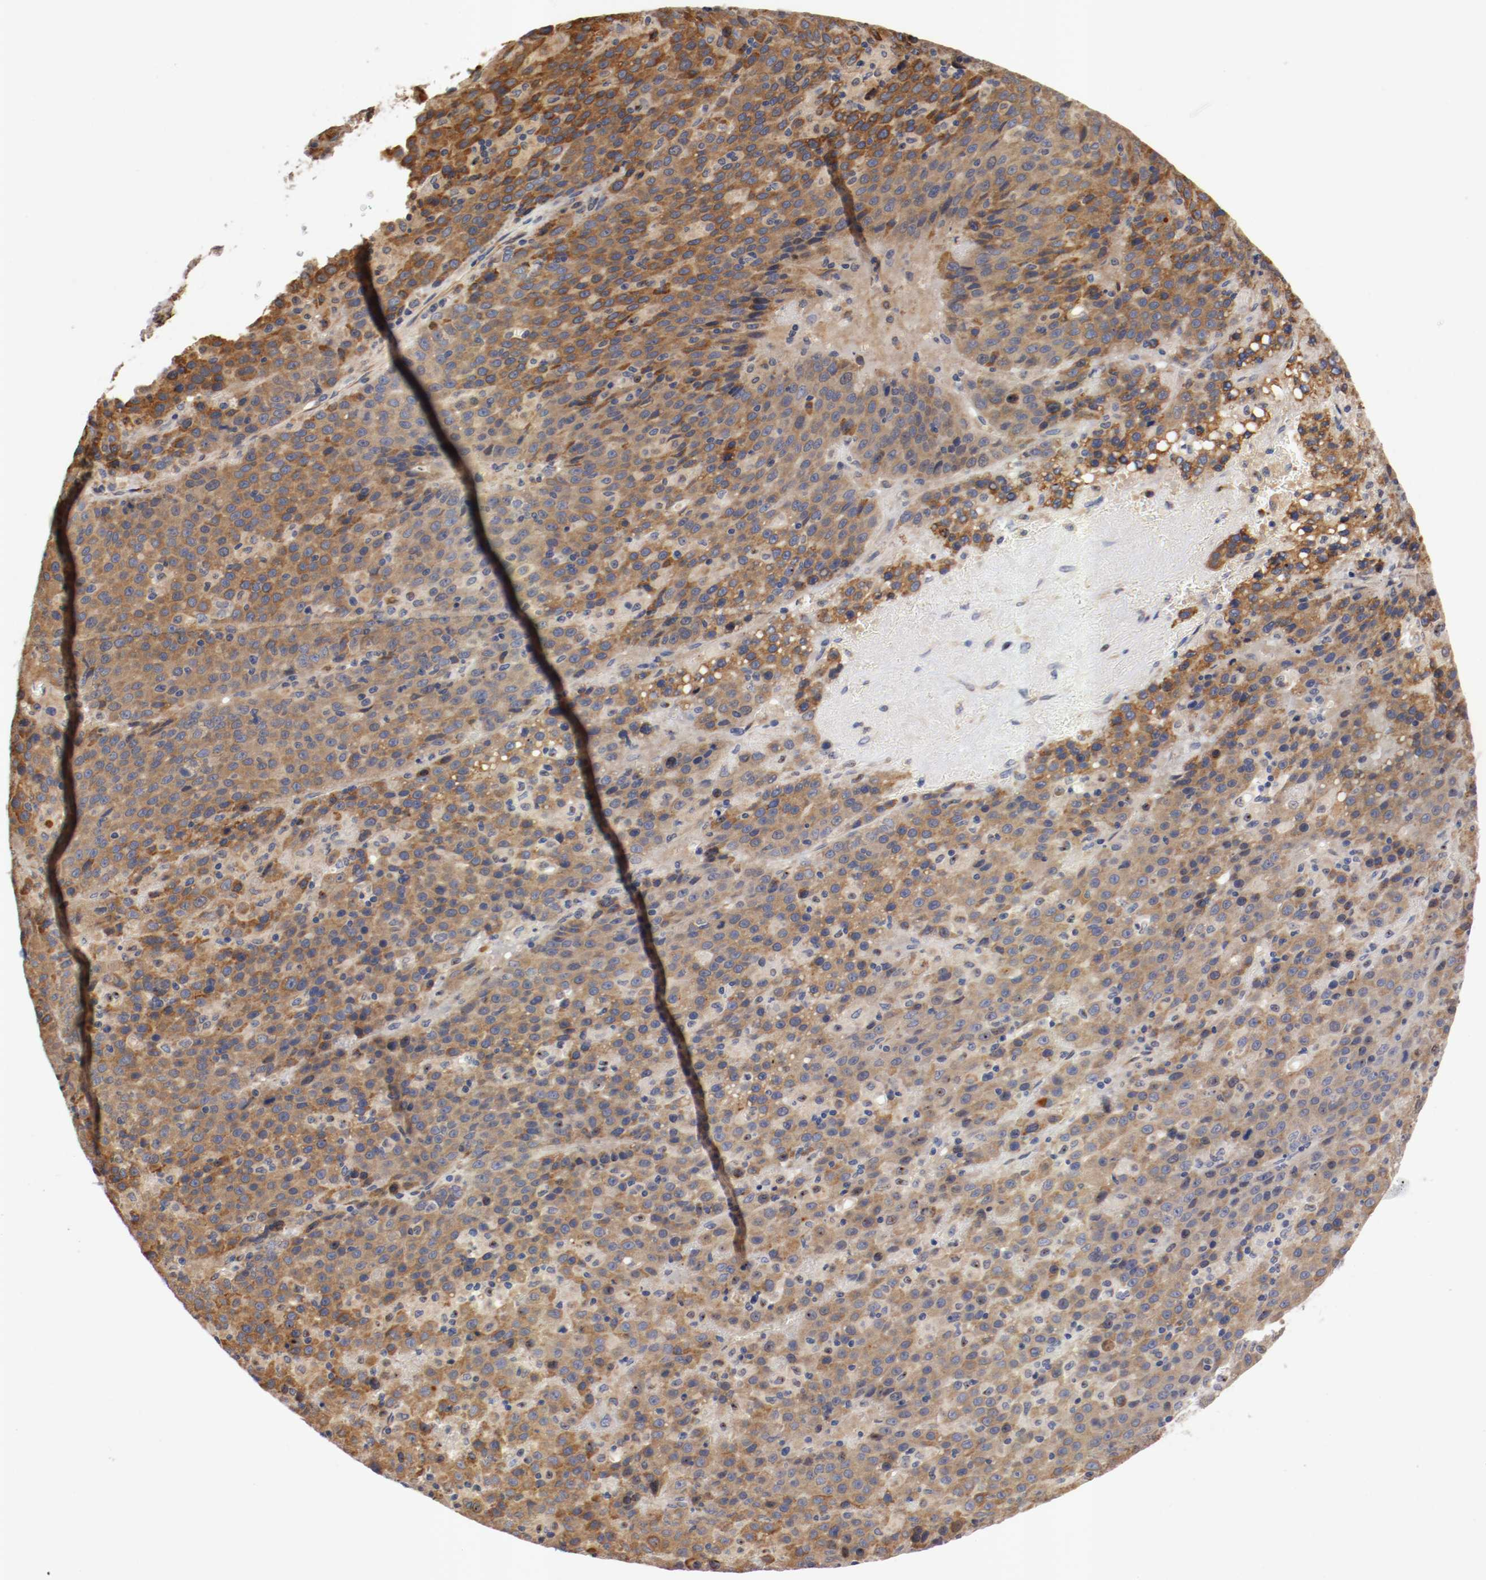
{"staining": {"intensity": "strong", "quantity": ">75%", "location": "cytoplasmic/membranous"}, "tissue": "liver cancer", "cell_type": "Tumor cells", "image_type": "cancer", "snomed": [{"axis": "morphology", "description": "Carcinoma, Hepatocellular, NOS"}, {"axis": "topography", "description": "Liver"}], "caption": "Liver cancer (hepatocellular carcinoma) was stained to show a protein in brown. There is high levels of strong cytoplasmic/membranous expression in about >75% of tumor cells.", "gene": "TNFSF13", "patient": {"sex": "female", "age": 53}}